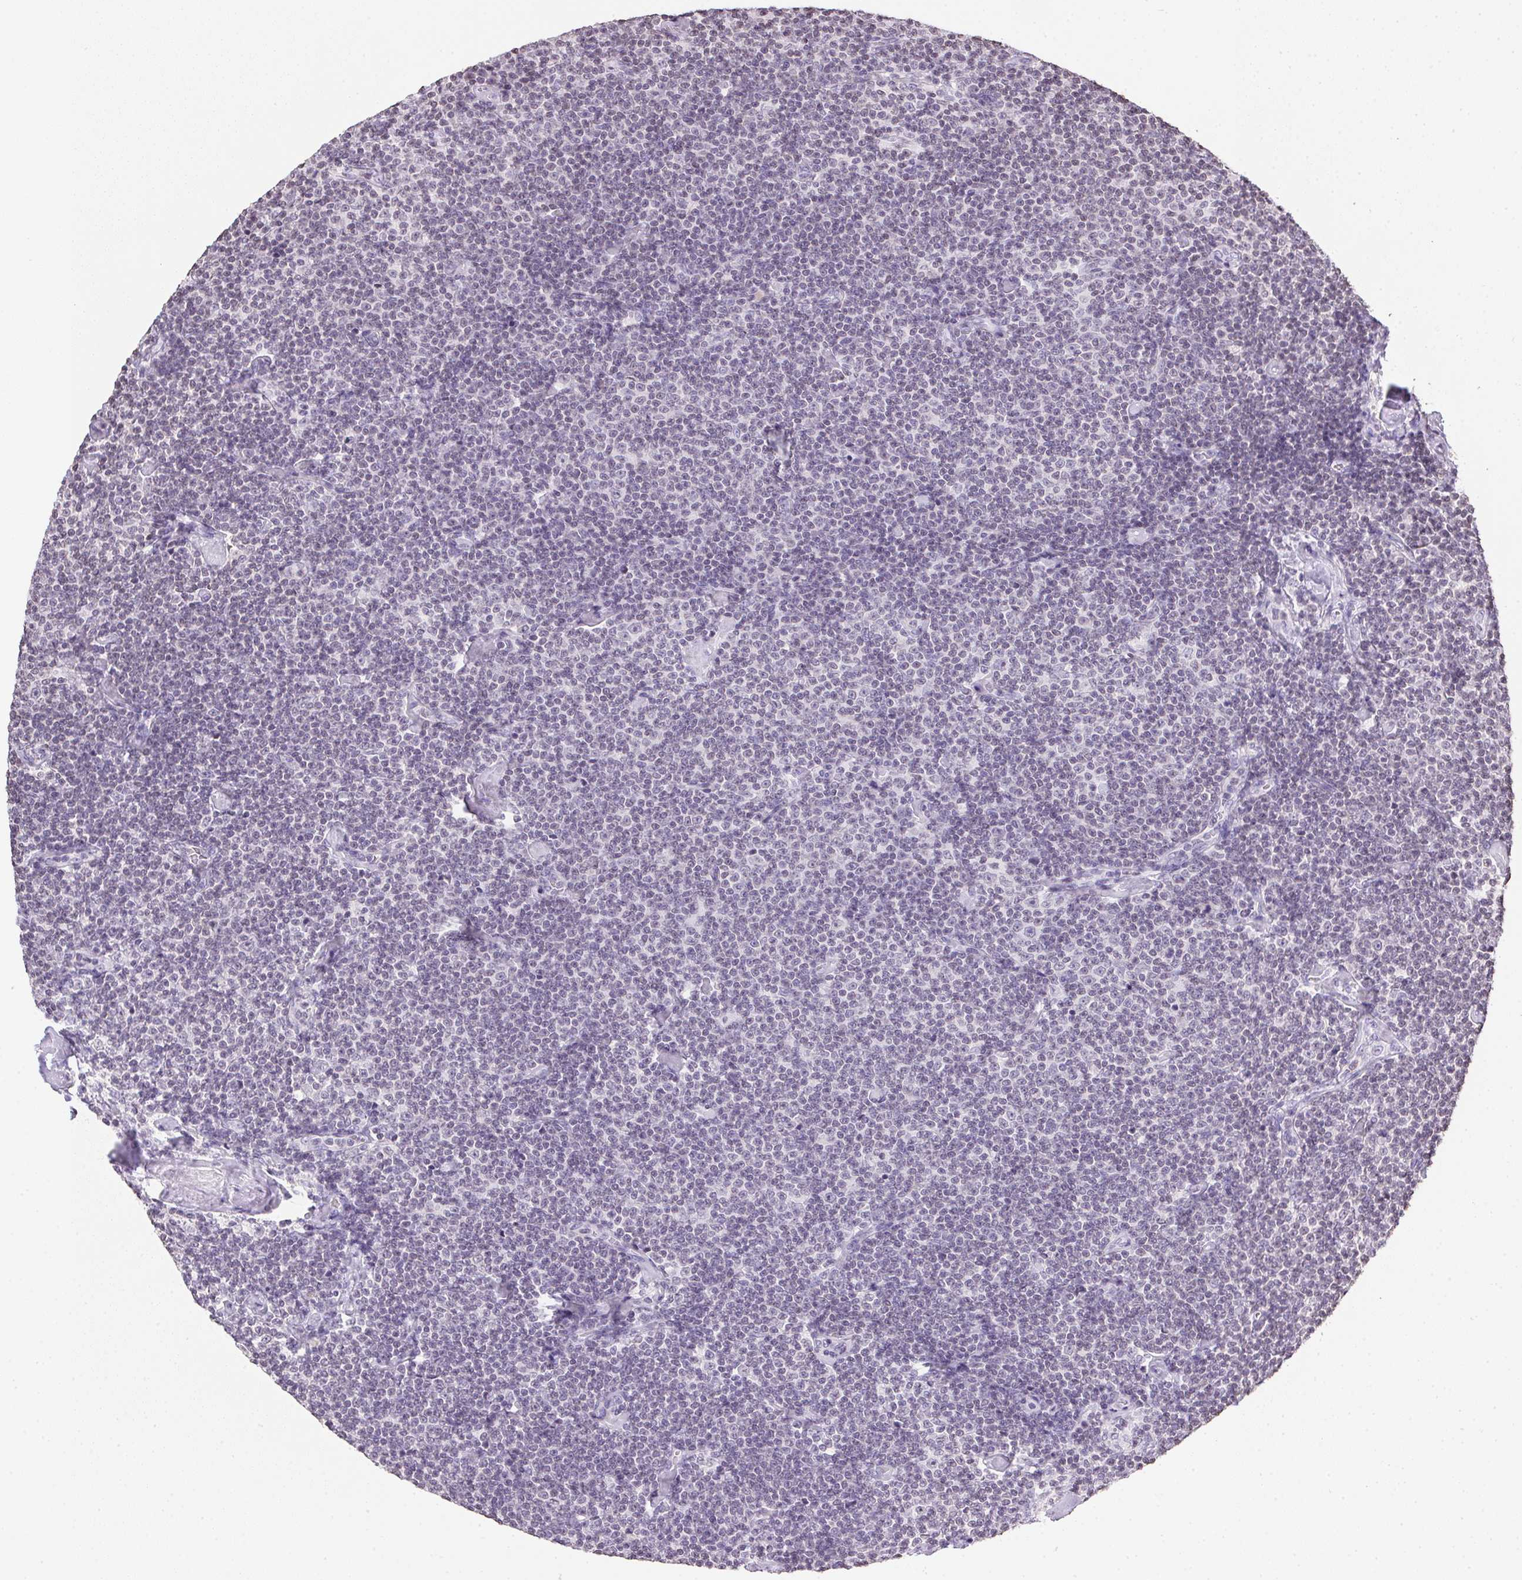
{"staining": {"intensity": "negative", "quantity": "none", "location": "none"}, "tissue": "lymphoma", "cell_type": "Tumor cells", "image_type": "cancer", "snomed": [{"axis": "morphology", "description": "Malignant lymphoma, non-Hodgkin's type, Low grade"}, {"axis": "topography", "description": "Lymph node"}], "caption": "The micrograph shows no significant staining in tumor cells of malignant lymphoma, non-Hodgkin's type (low-grade).", "gene": "PRL", "patient": {"sex": "male", "age": 81}}